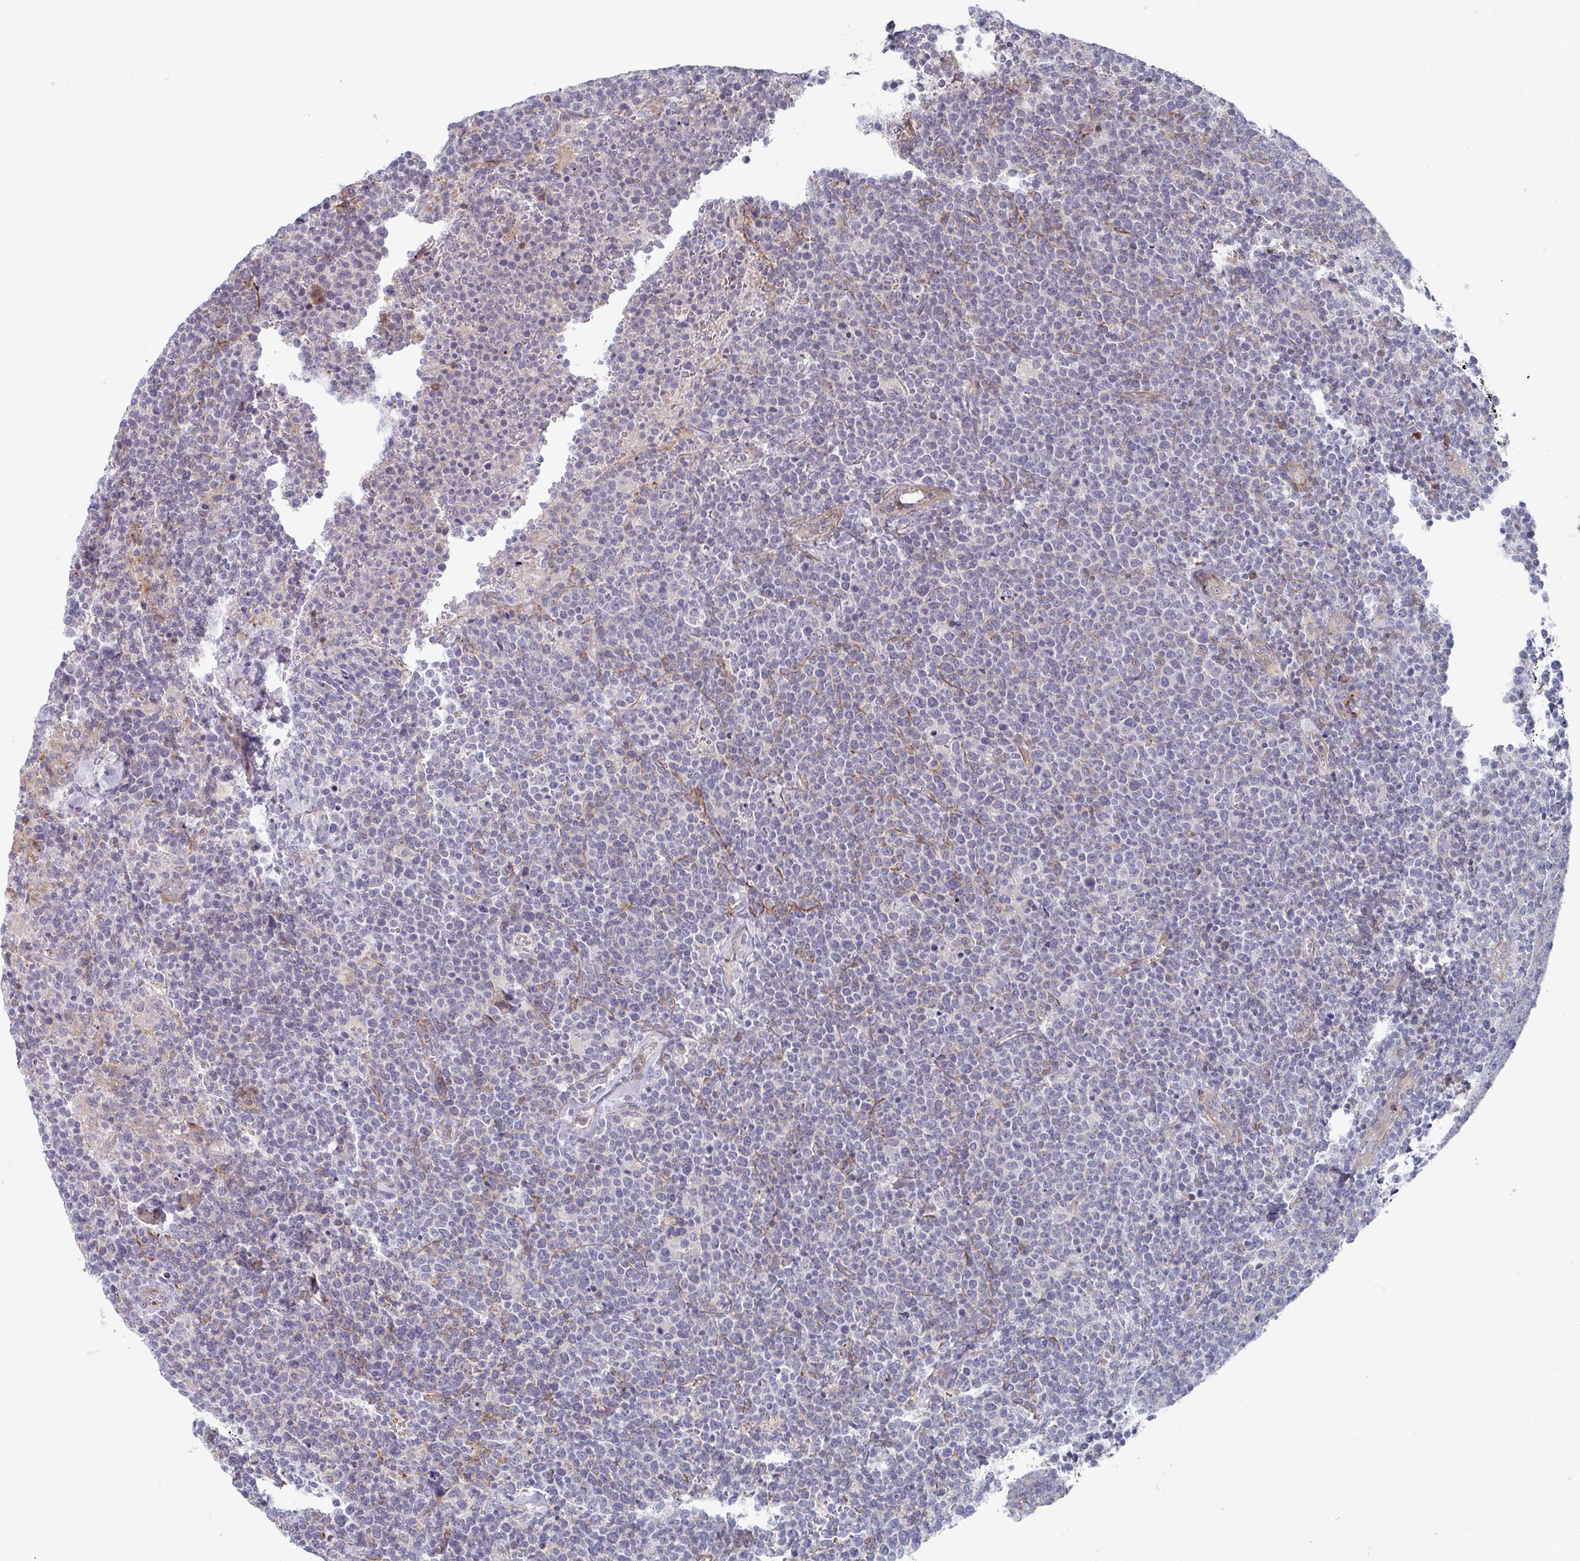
{"staining": {"intensity": "negative", "quantity": "none", "location": "none"}, "tissue": "lymphoma", "cell_type": "Tumor cells", "image_type": "cancer", "snomed": [{"axis": "morphology", "description": "Malignant lymphoma, non-Hodgkin's type, High grade"}, {"axis": "topography", "description": "Lymph node"}], "caption": "This is a micrograph of IHC staining of lymphoma, which shows no staining in tumor cells.", "gene": "NEURL4", "patient": {"sex": "male", "age": 61}}